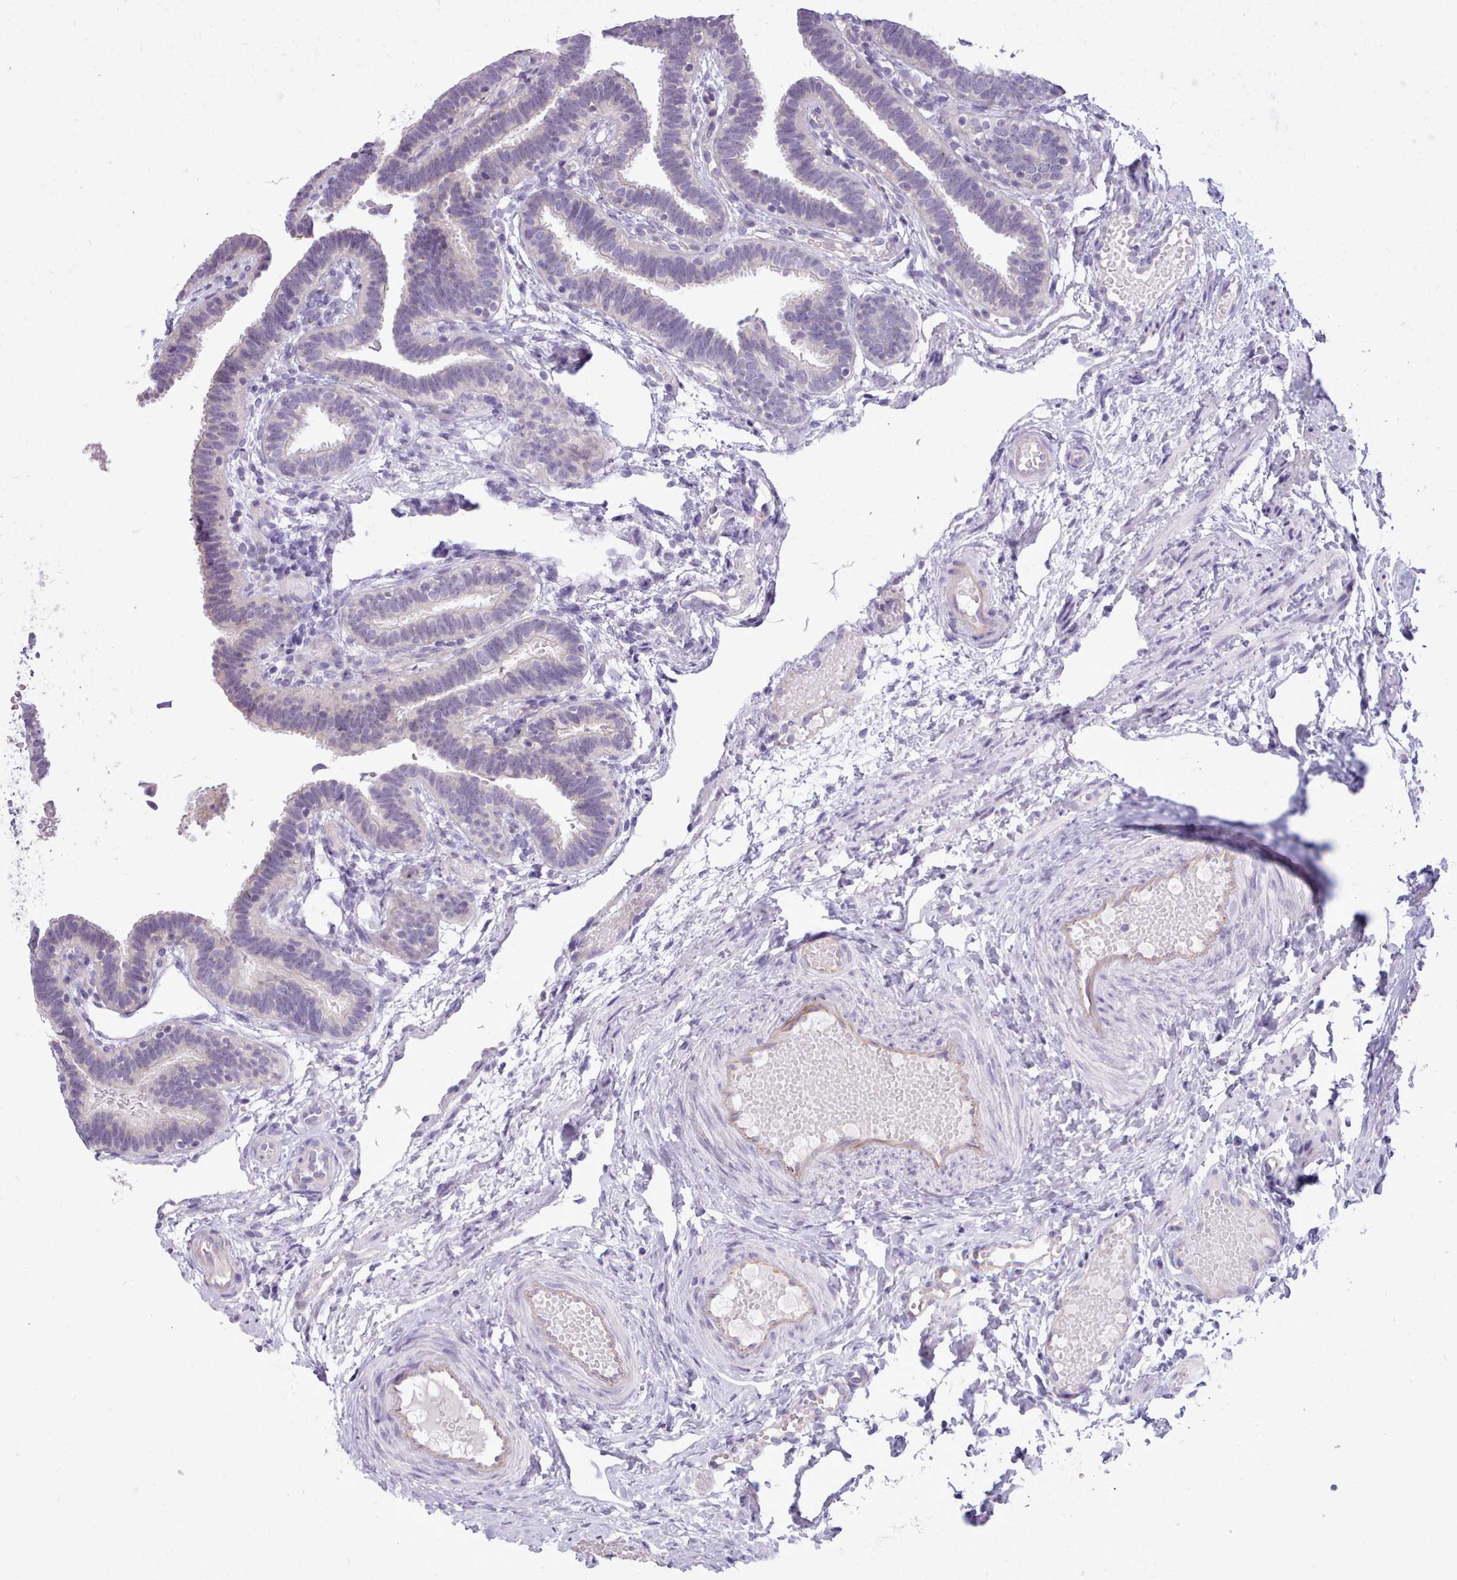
{"staining": {"intensity": "weak", "quantity": "25%-75%", "location": "cytoplasmic/membranous"}, "tissue": "fallopian tube", "cell_type": "Glandular cells", "image_type": "normal", "snomed": [{"axis": "morphology", "description": "Normal tissue, NOS"}, {"axis": "topography", "description": "Fallopian tube"}], "caption": "IHC (DAB (3,3'-diaminobenzidine)) staining of unremarkable human fallopian tube exhibits weak cytoplasmic/membranous protein staining in approximately 25%-75% of glandular cells.", "gene": "CYP2A13", "patient": {"sex": "female", "age": 37}}